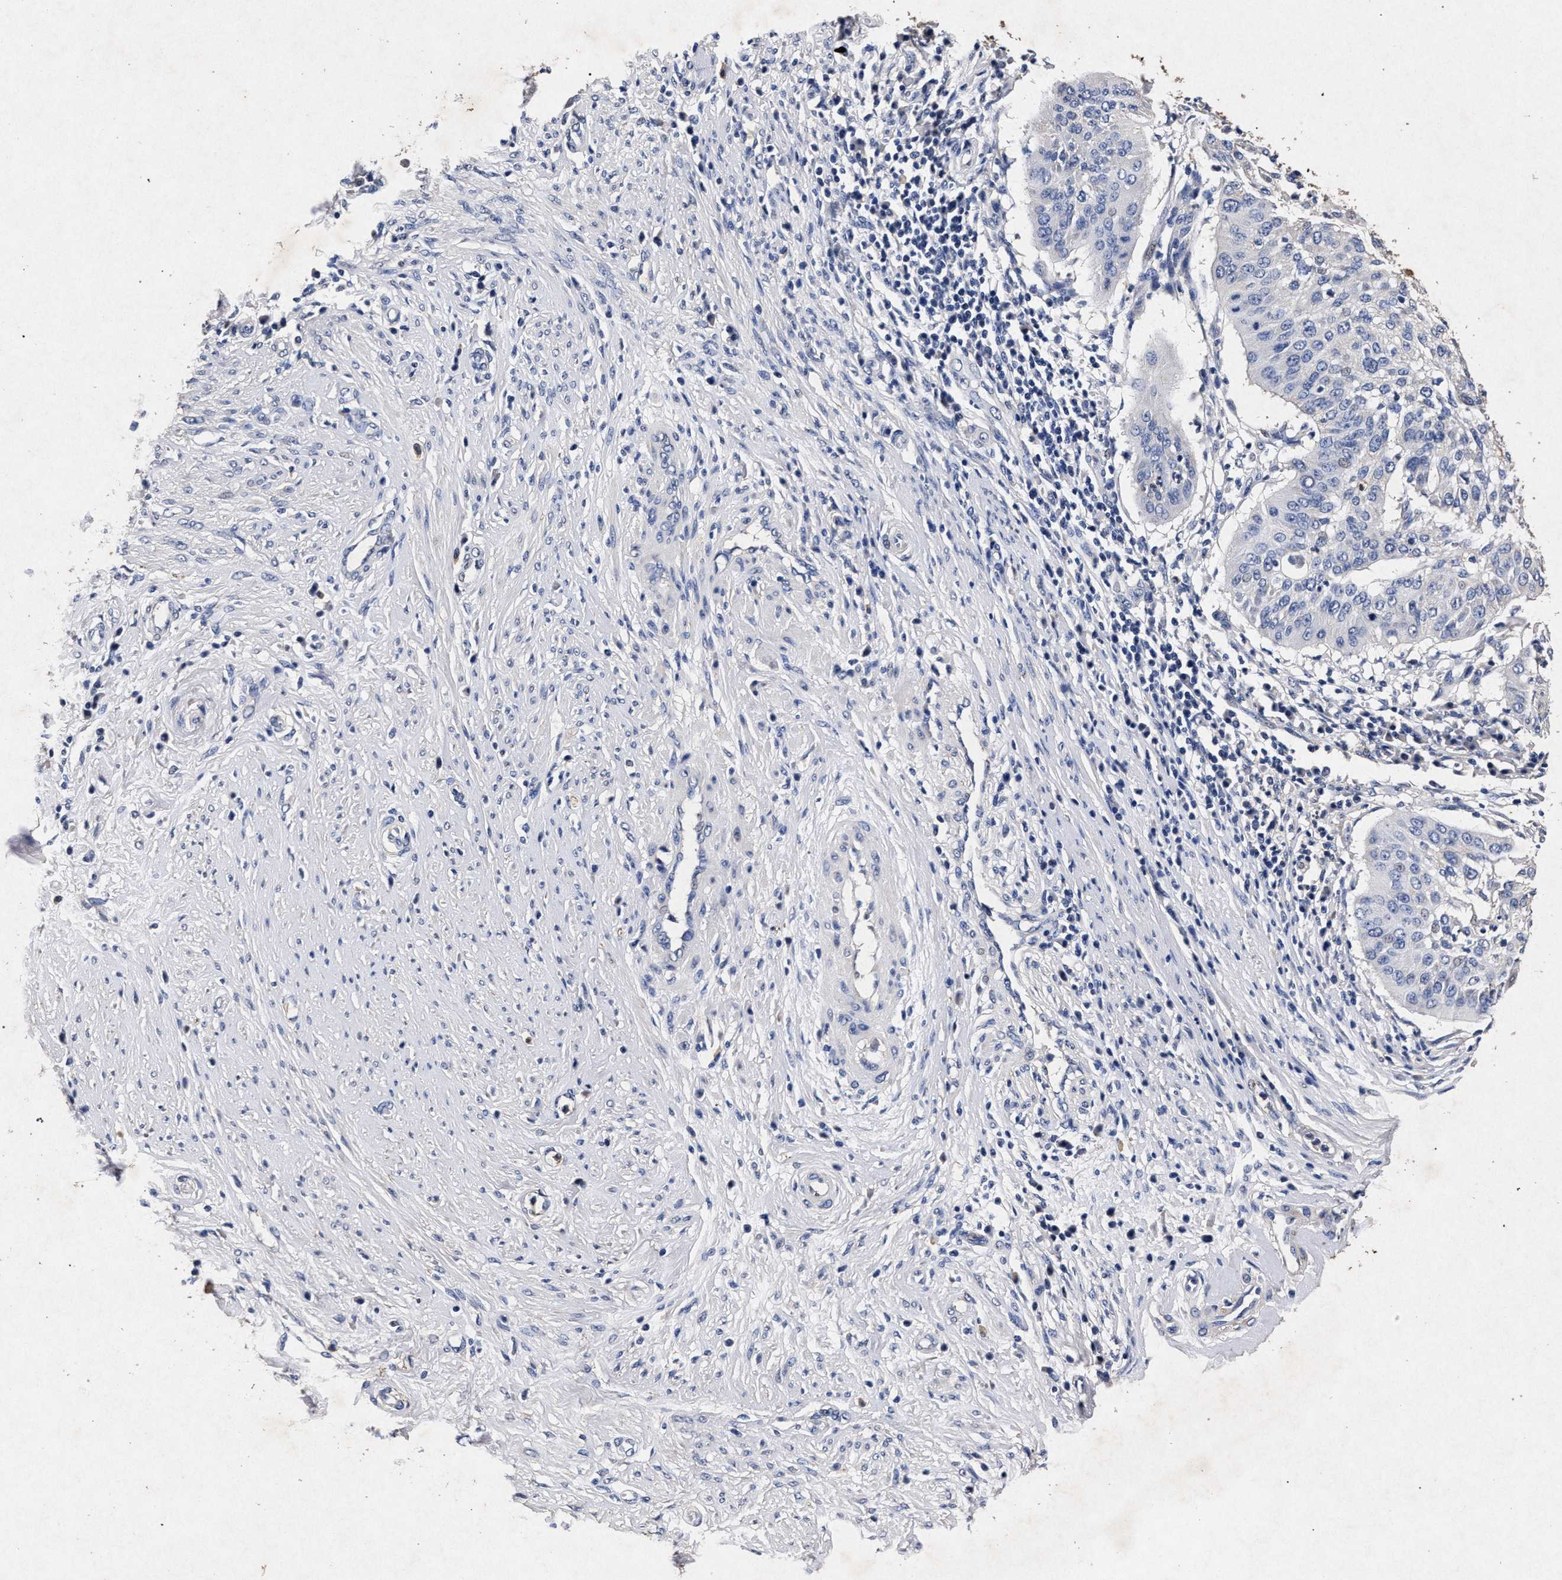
{"staining": {"intensity": "negative", "quantity": "none", "location": "none"}, "tissue": "cervical cancer", "cell_type": "Tumor cells", "image_type": "cancer", "snomed": [{"axis": "morphology", "description": "Normal tissue, NOS"}, {"axis": "morphology", "description": "Squamous cell carcinoma, NOS"}, {"axis": "topography", "description": "Cervix"}], "caption": "Photomicrograph shows no protein staining in tumor cells of cervical squamous cell carcinoma tissue.", "gene": "ATP1A2", "patient": {"sex": "female", "age": 39}}